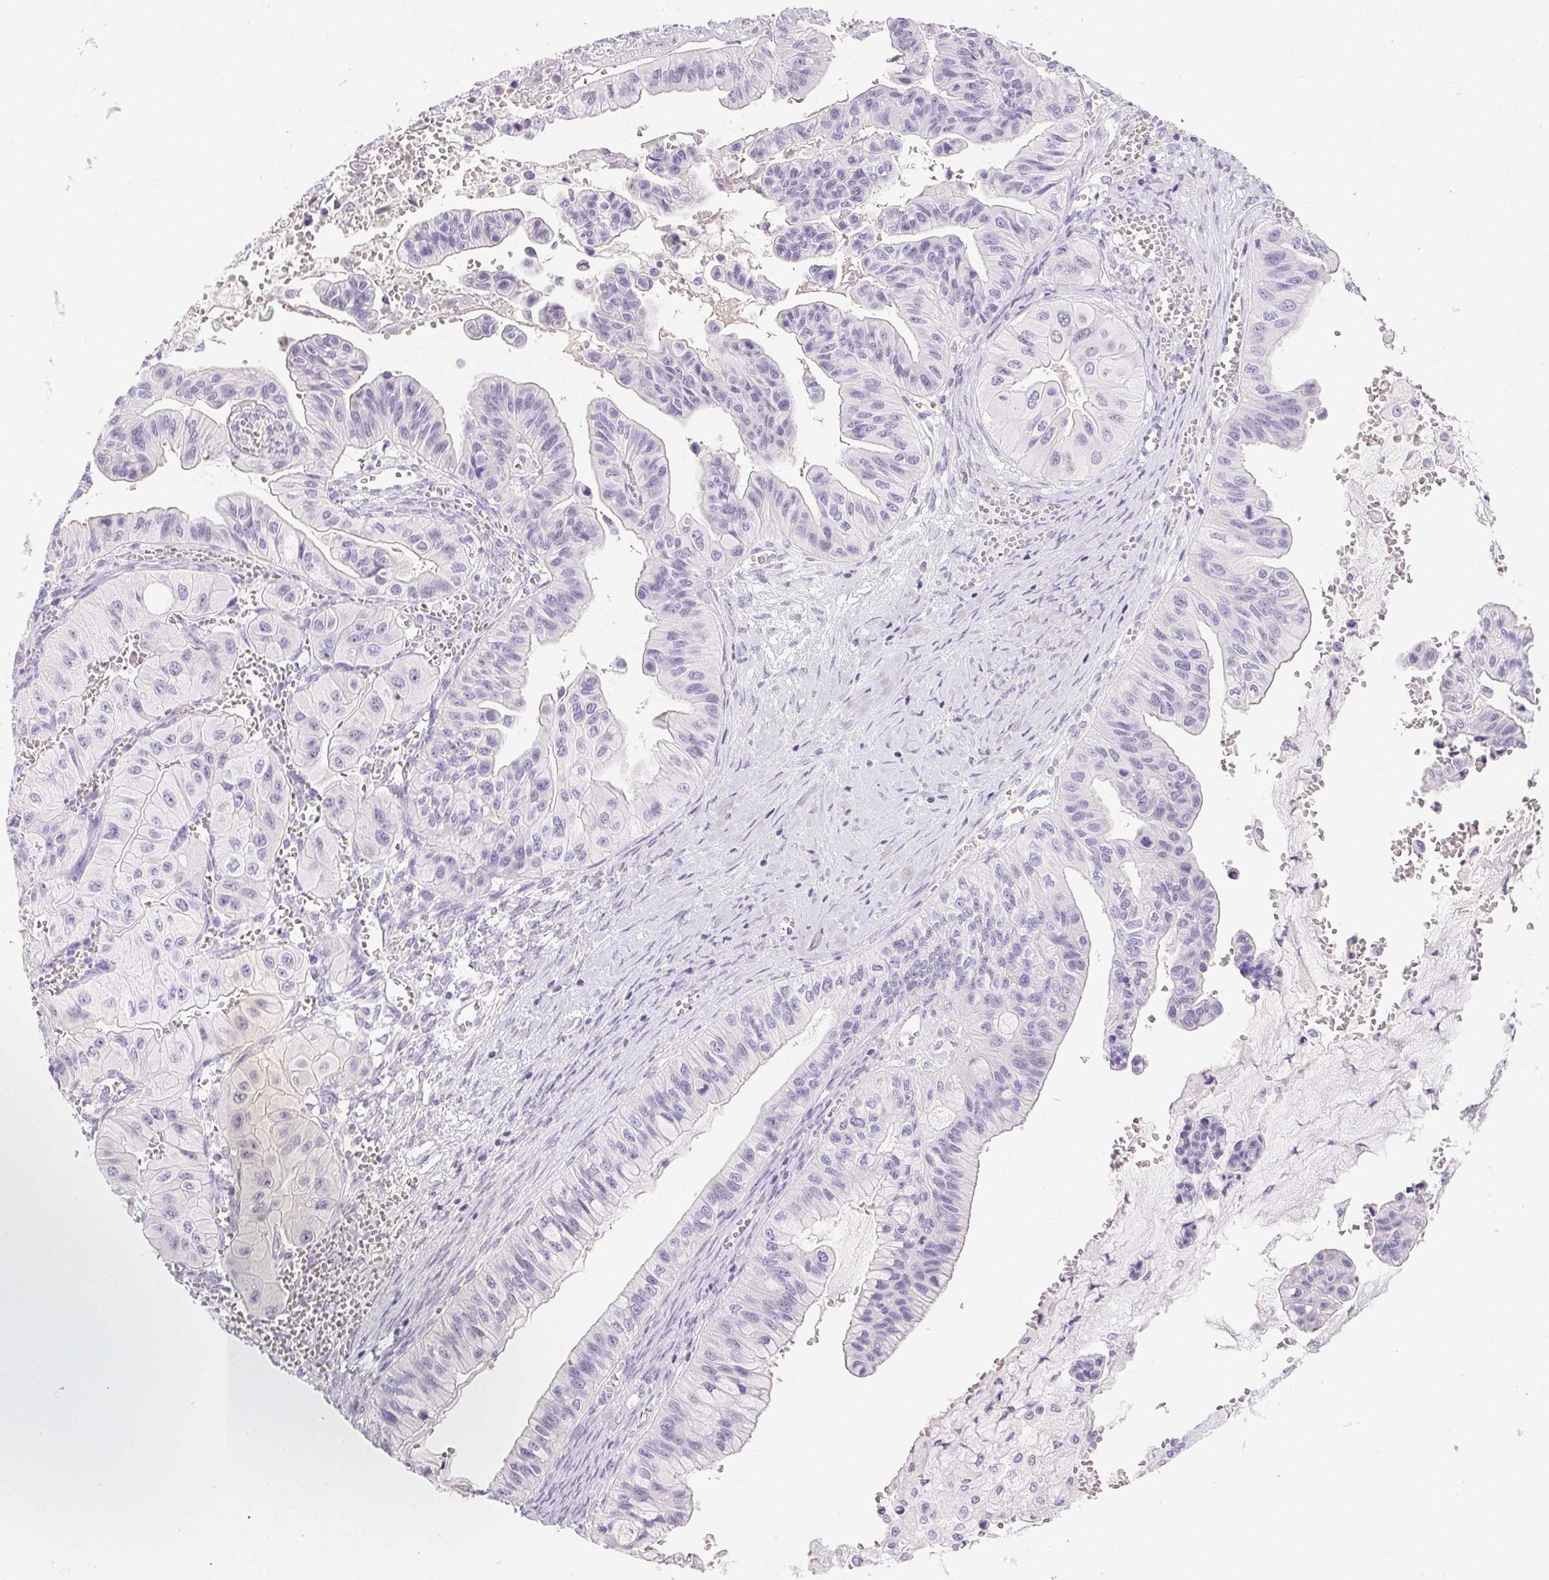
{"staining": {"intensity": "negative", "quantity": "none", "location": "none"}, "tissue": "ovarian cancer", "cell_type": "Tumor cells", "image_type": "cancer", "snomed": [{"axis": "morphology", "description": "Cystadenocarcinoma, mucinous, NOS"}, {"axis": "topography", "description": "Ovary"}], "caption": "Immunohistochemical staining of human ovarian cancer reveals no significant staining in tumor cells.", "gene": "PADI4", "patient": {"sex": "female", "age": 72}}